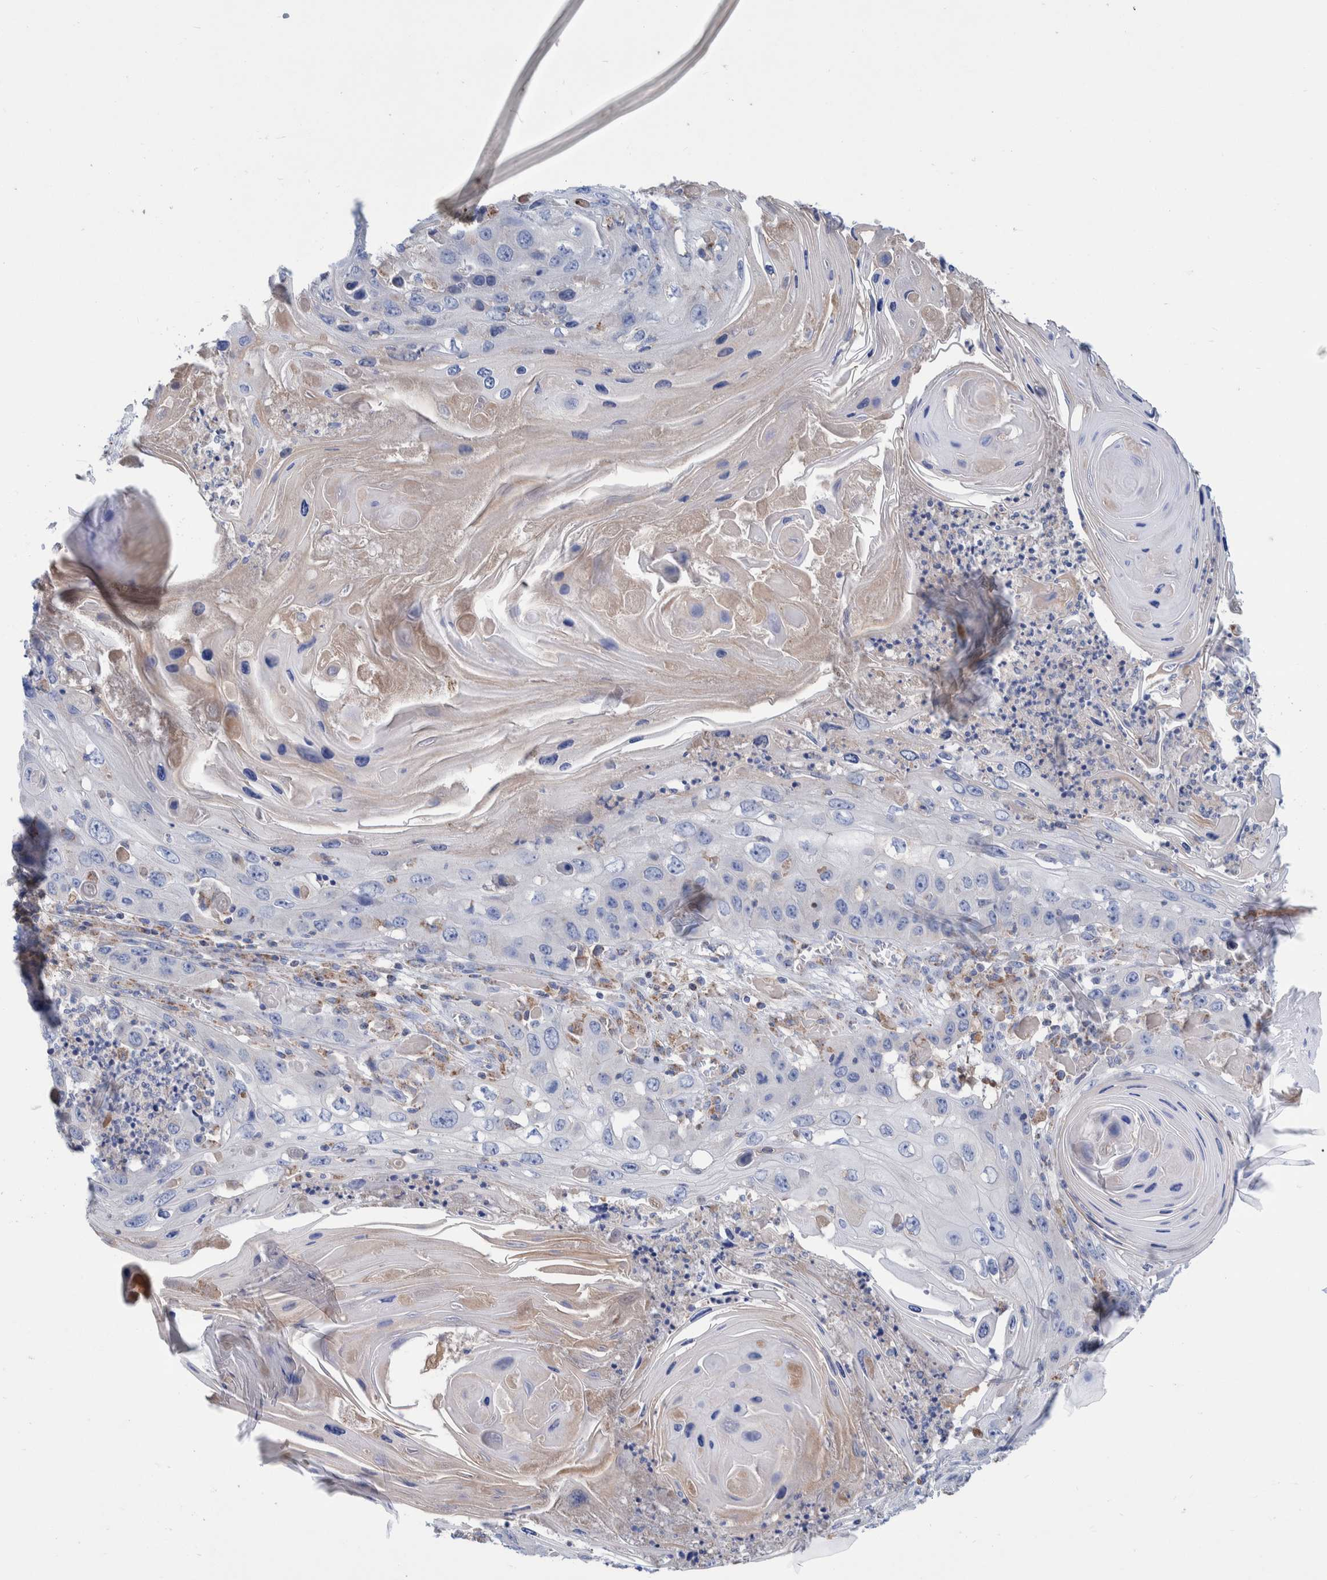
{"staining": {"intensity": "negative", "quantity": "none", "location": "none"}, "tissue": "skin cancer", "cell_type": "Tumor cells", "image_type": "cancer", "snomed": [{"axis": "morphology", "description": "Squamous cell carcinoma, NOS"}, {"axis": "topography", "description": "Skin"}], "caption": "Photomicrograph shows no significant protein positivity in tumor cells of skin cancer (squamous cell carcinoma). Nuclei are stained in blue.", "gene": "DECR1", "patient": {"sex": "male", "age": 55}}